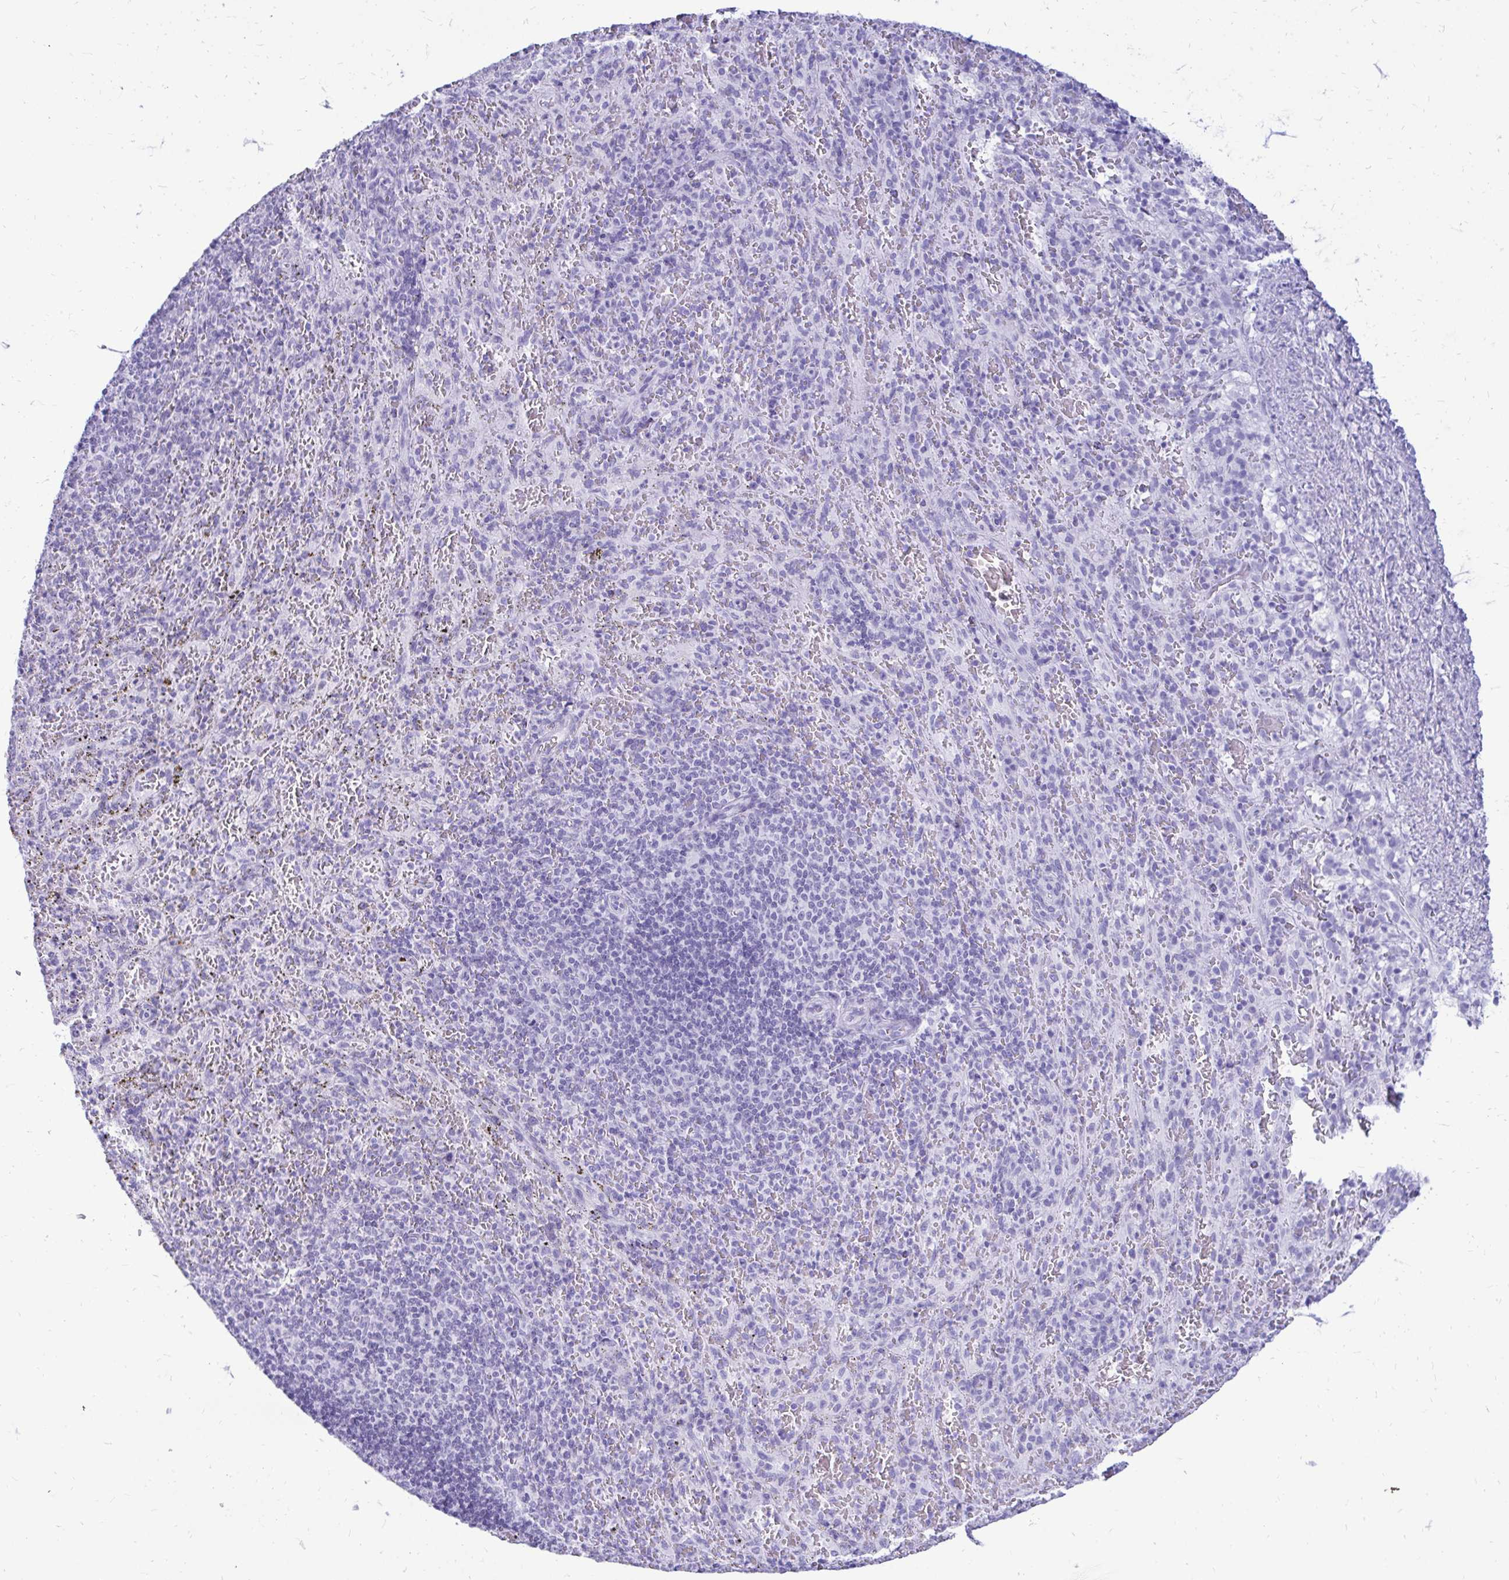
{"staining": {"intensity": "negative", "quantity": "none", "location": "none"}, "tissue": "spleen", "cell_type": "Cells in red pulp", "image_type": "normal", "snomed": [{"axis": "morphology", "description": "Normal tissue, NOS"}, {"axis": "topography", "description": "Spleen"}], "caption": "A high-resolution image shows IHC staining of normal spleen, which exhibits no significant expression in cells in red pulp. Nuclei are stained in blue.", "gene": "OR10R2", "patient": {"sex": "male", "age": 57}}